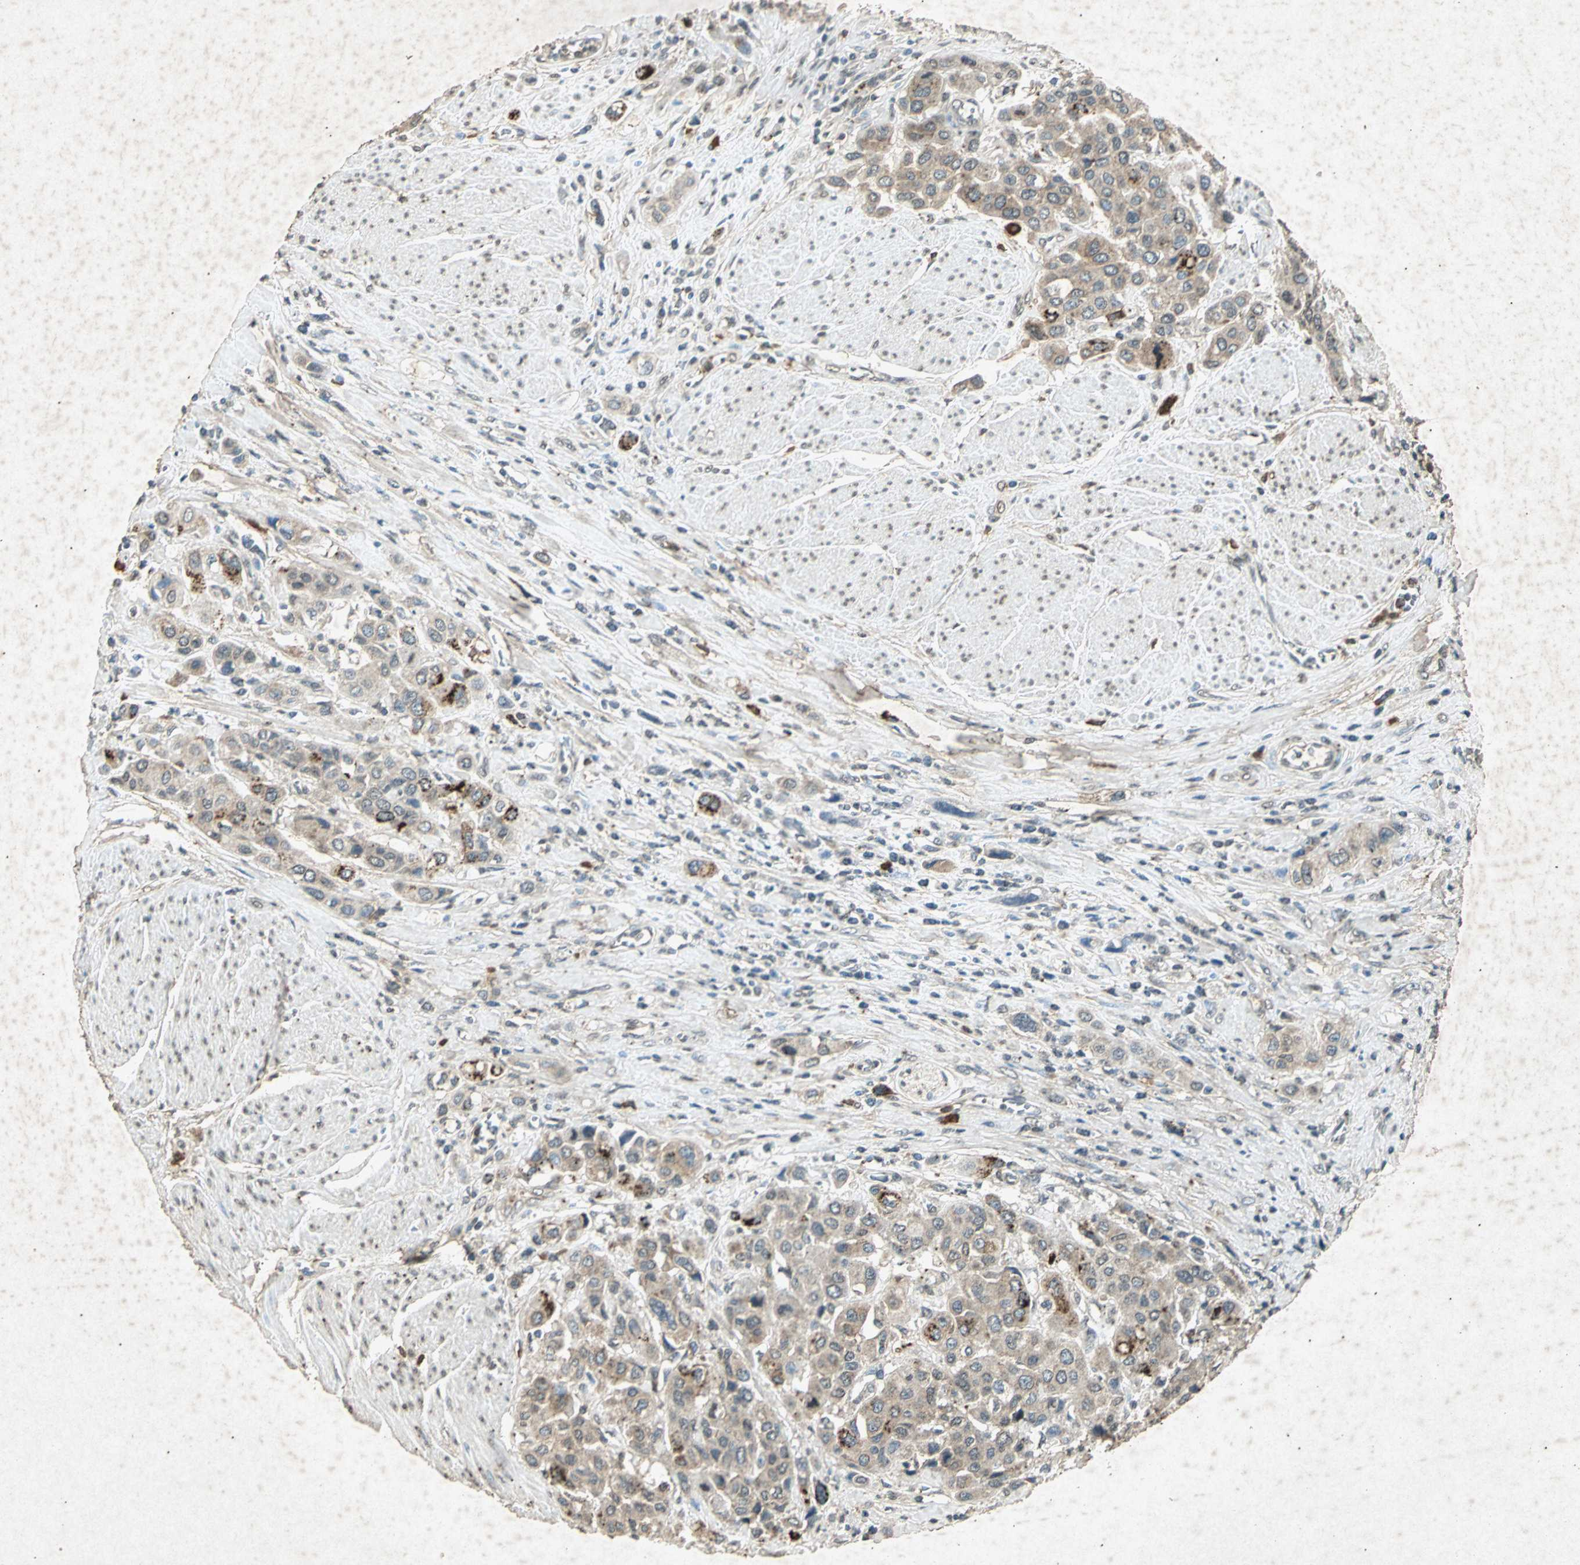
{"staining": {"intensity": "moderate", "quantity": "<25%", "location": "cytoplasmic/membranous"}, "tissue": "urothelial cancer", "cell_type": "Tumor cells", "image_type": "cancer", "snomed": [{"axis": "morphology", "description": "Urothelial carcinoma, High grade"}, {"axis": "topography", "description": "Urinary bladder"}], "caption": "The photomicrograph exhibits staining of urothelial cancer, revealing moderate cytoplasmic/membranous protein expression (brown color) within tumor cells.", "gene": "PSEN1", "patient": {"sex": "male", "age": 50}}